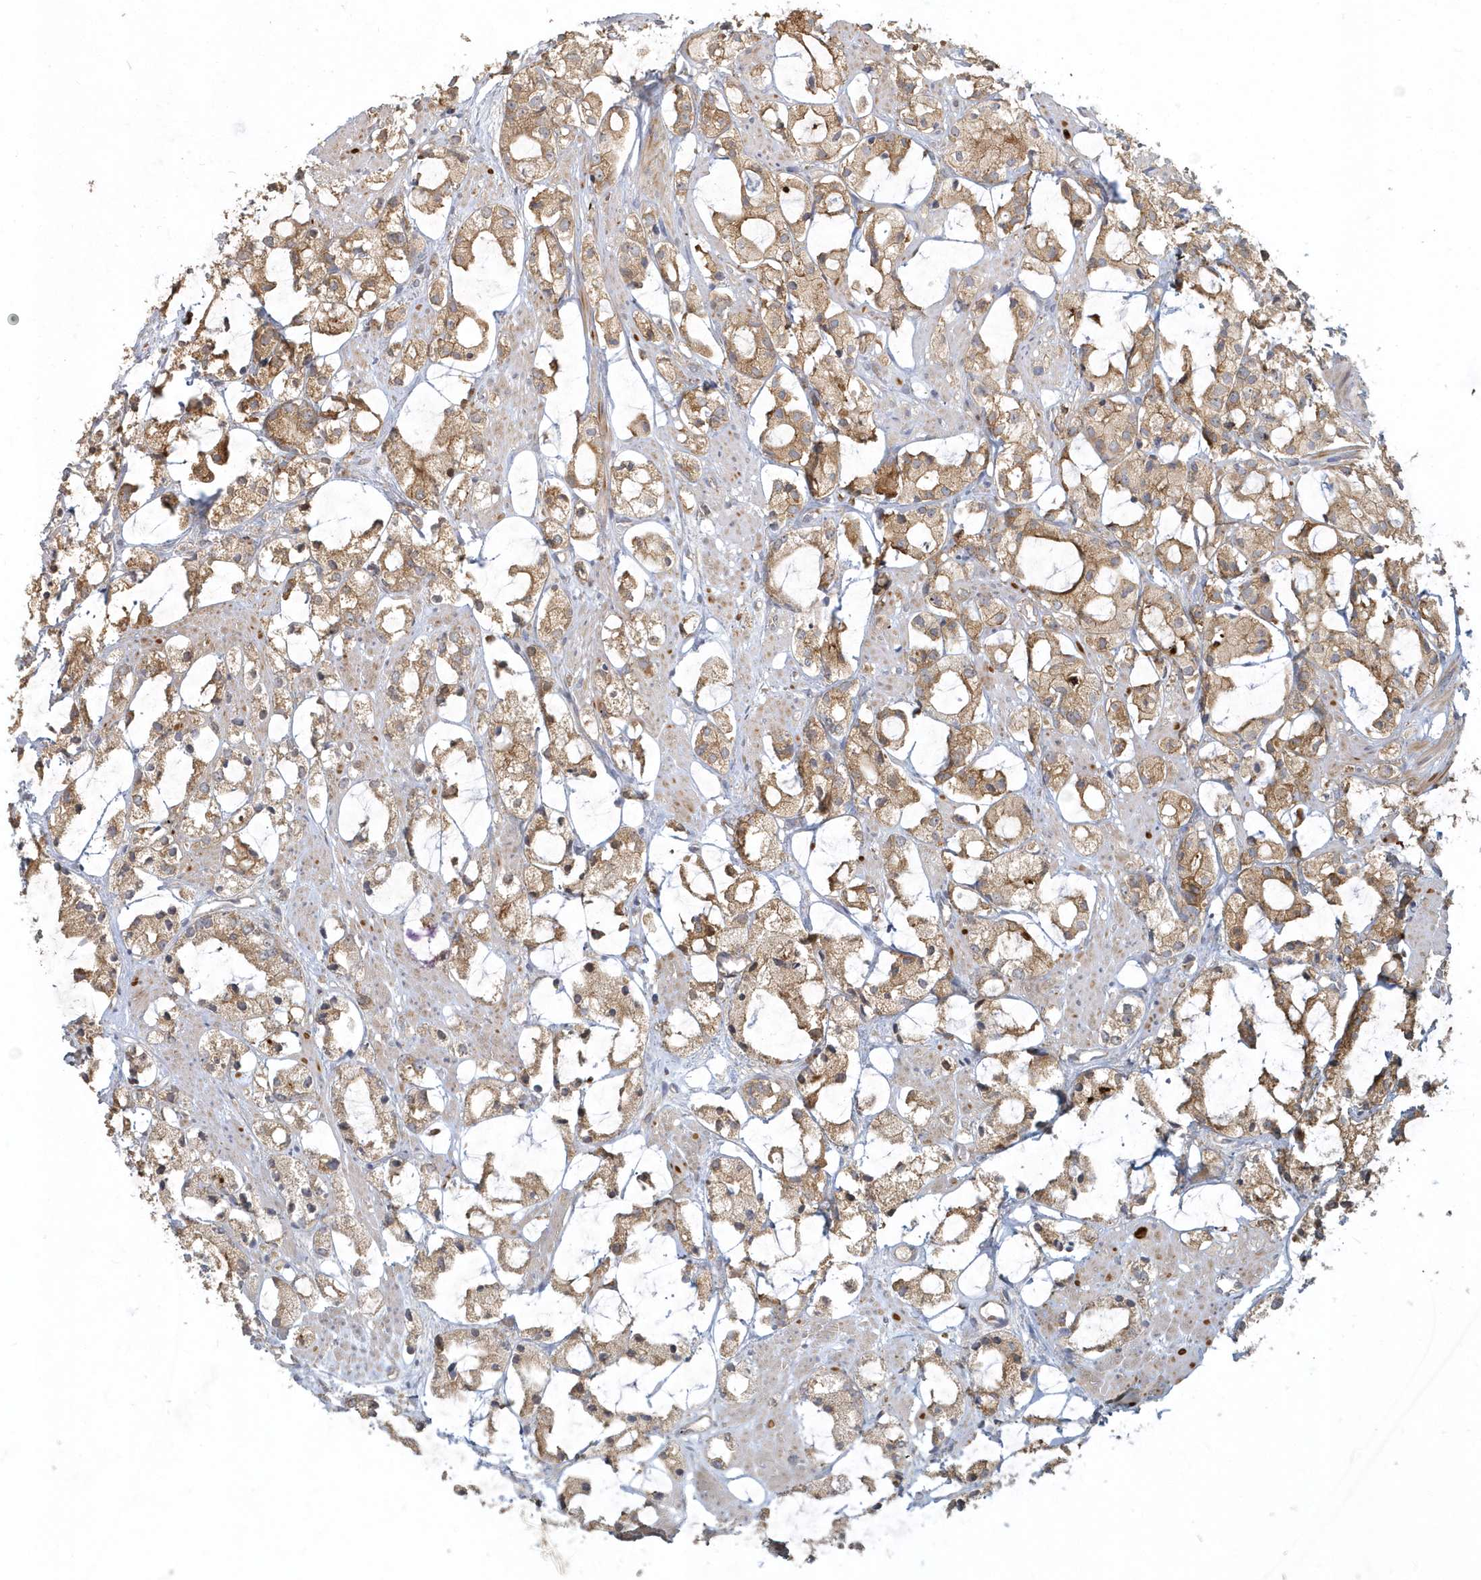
{"staining": {"intensity": "moderate", "quantity": ">75%", "location": "cytoplasmic/membranous"}, "tissue": "prostate cancer", "cell_type": "Tumor cells", "image_type": "cancer", "snomed": [{"axis": "morphology", "description": "Adenocarcinoma, High grade"}, {"axis": "topography", "description": "Prostate"}], "caption": "Prostate adenocarcinoma (high-grade) stained for a protein exhibits moderate cytoplasmic/membranous positivity in tumor cells.", "gene": "TRAIP", "patient": {"sex": "male", "age": 85}}